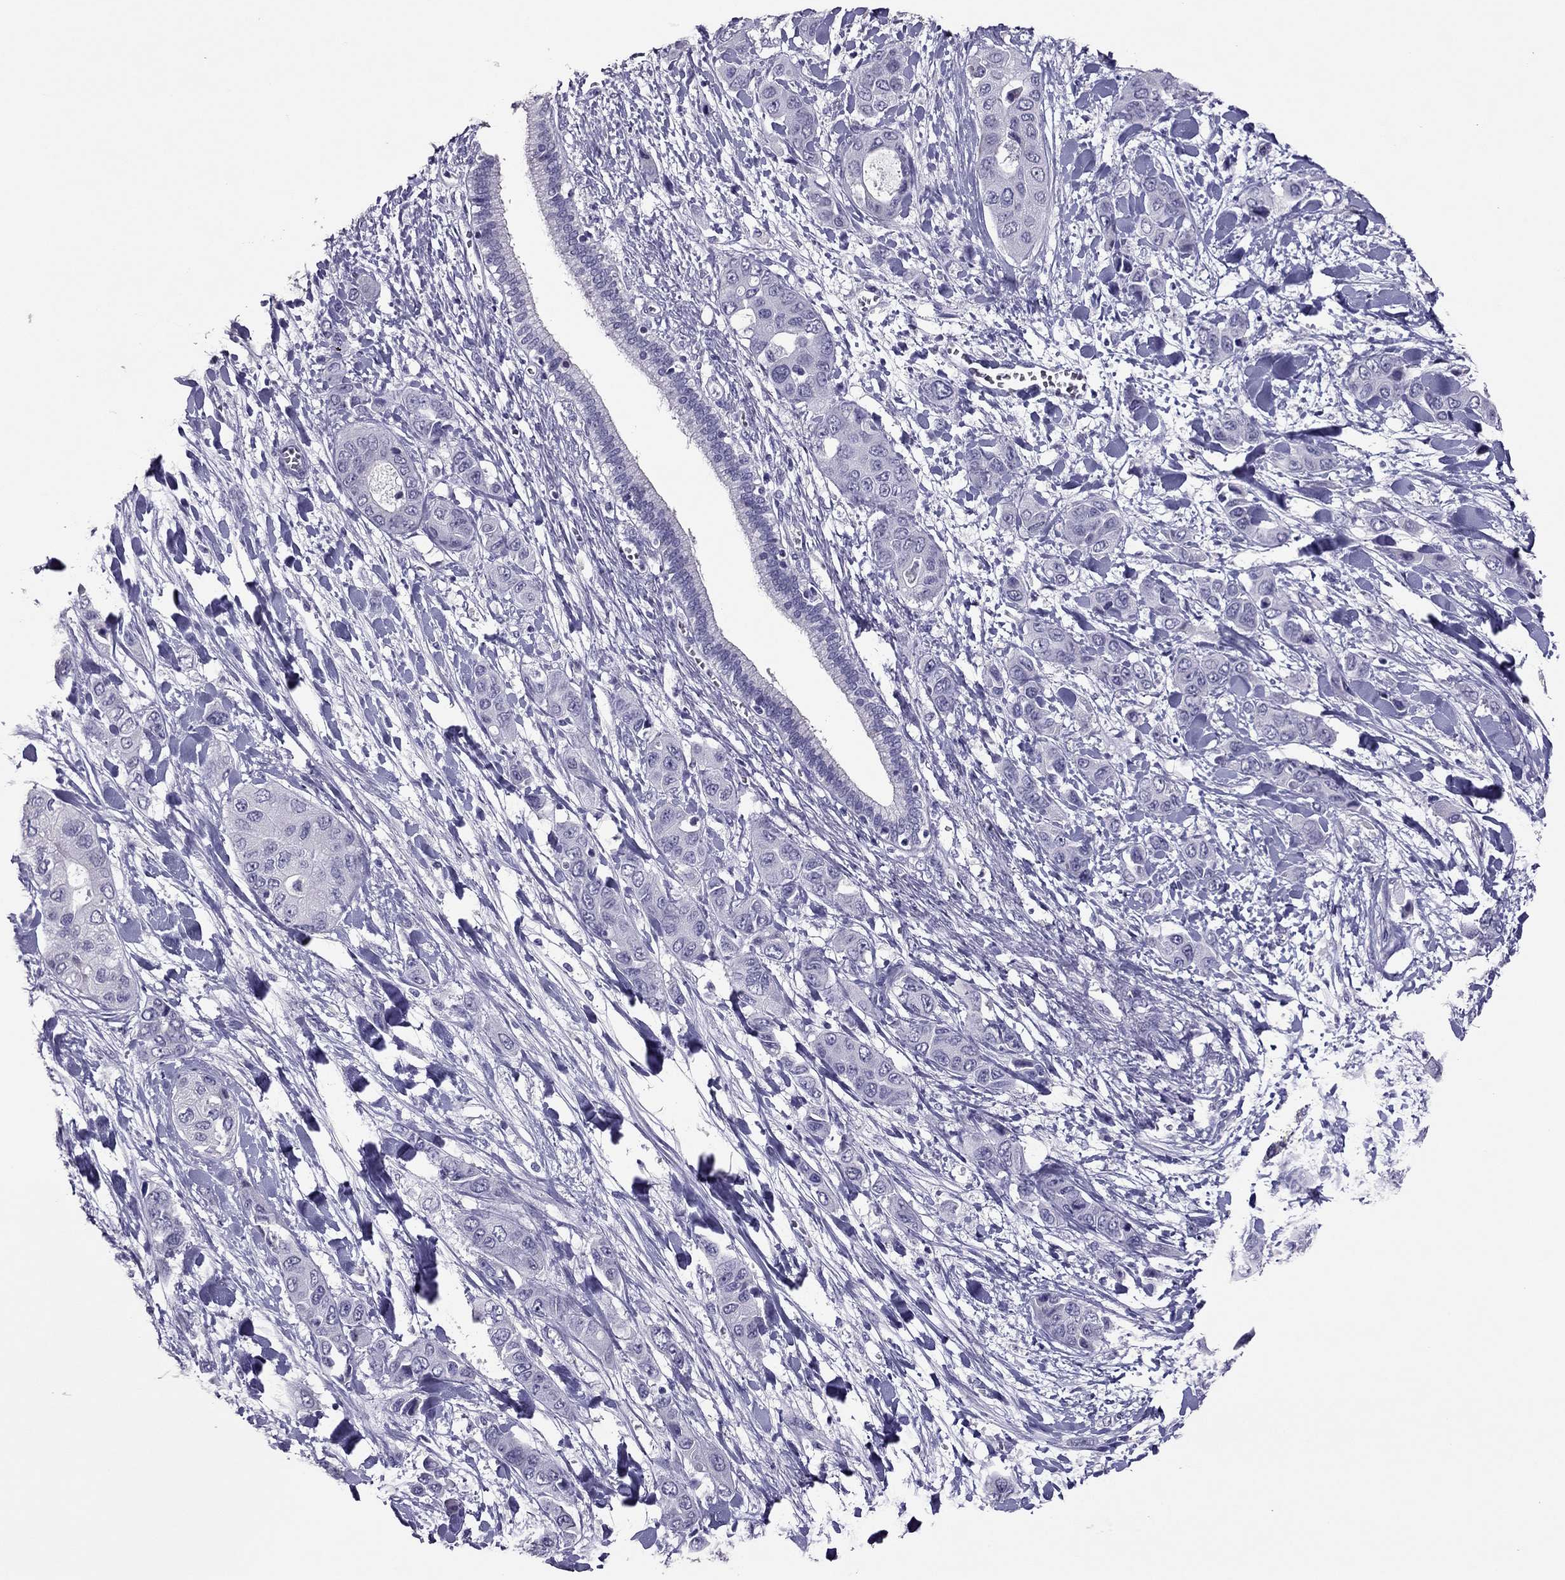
{"staining": {"intensity": "negative", "quantity": "none", "location": "none"}, "tissue": "liver cancer", "cell_type": "Tumor cells", "image_type": "cancer", "snomed": [{"axis": "morphology", "description": "Cholangiocarcinoma"}, {"axis": "topography", "description": "Liver"}], "caption": "Human liver cholangiocarcinoma stained for a protein using immunohistochemistry (IHC) reveals no expression in tumor cells.", "gene": "RHO", "patient": {"sex": "female", "age": 52}}